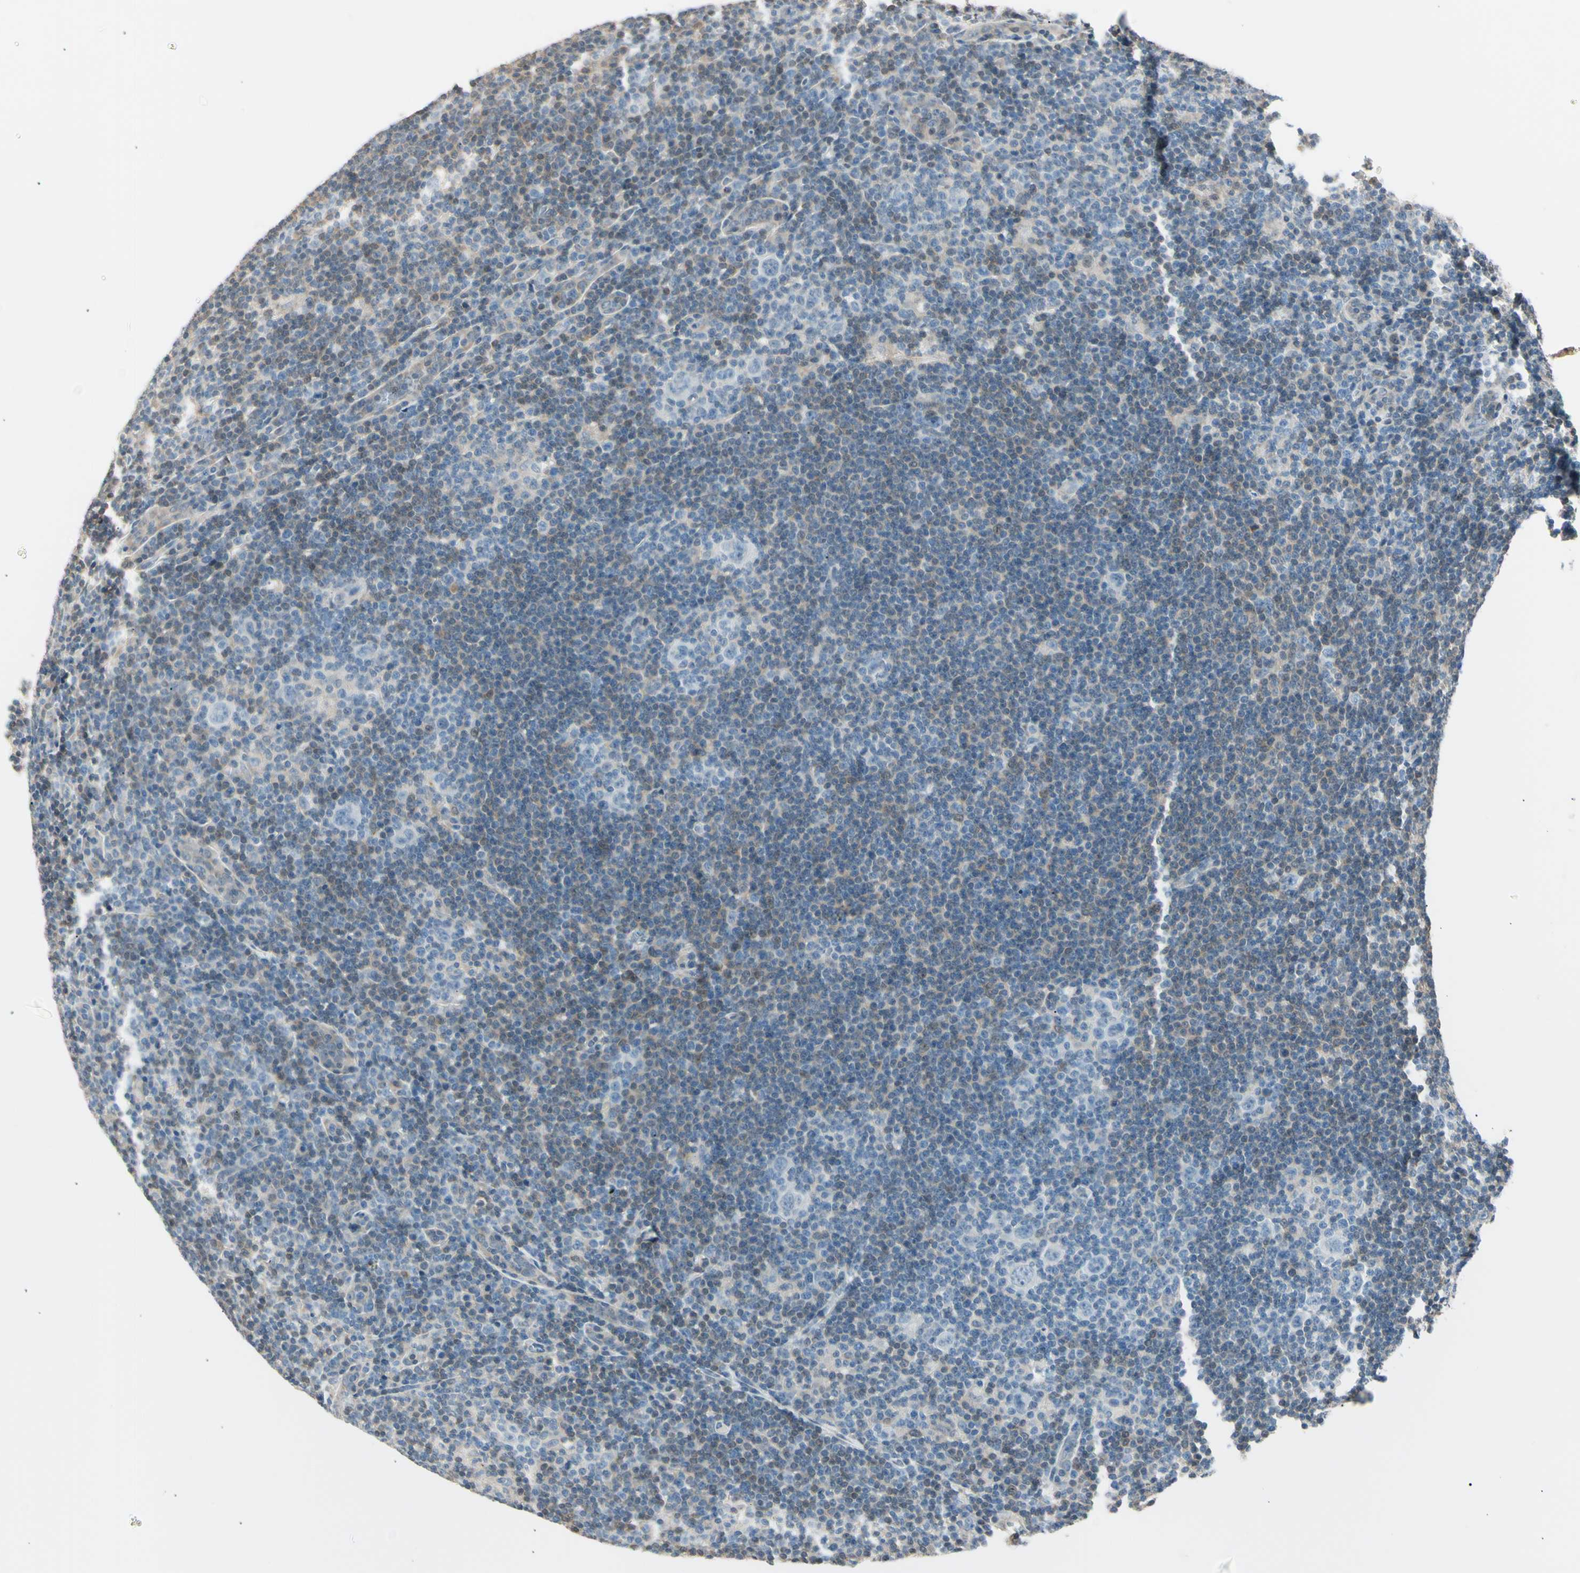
{"staining": {"intensity": "weak", "quantity": "<25%", "location": "cytoplasmic/membranous"}, "tissue": "lymphoma", "cell_type": "Tumor cells", "image_type": "cancer", "snomed": [{"axis": "morphology", "description": "Hodgkin's disease, NOS"}, {"axis": "topography", "description": "Lymph node"}], "caption": "Human lymphoma stained for a protein using IHC displays no positivity in tumor cells.", "gene": "LHPP", "patient": {"sex": "female", "age": 57}}